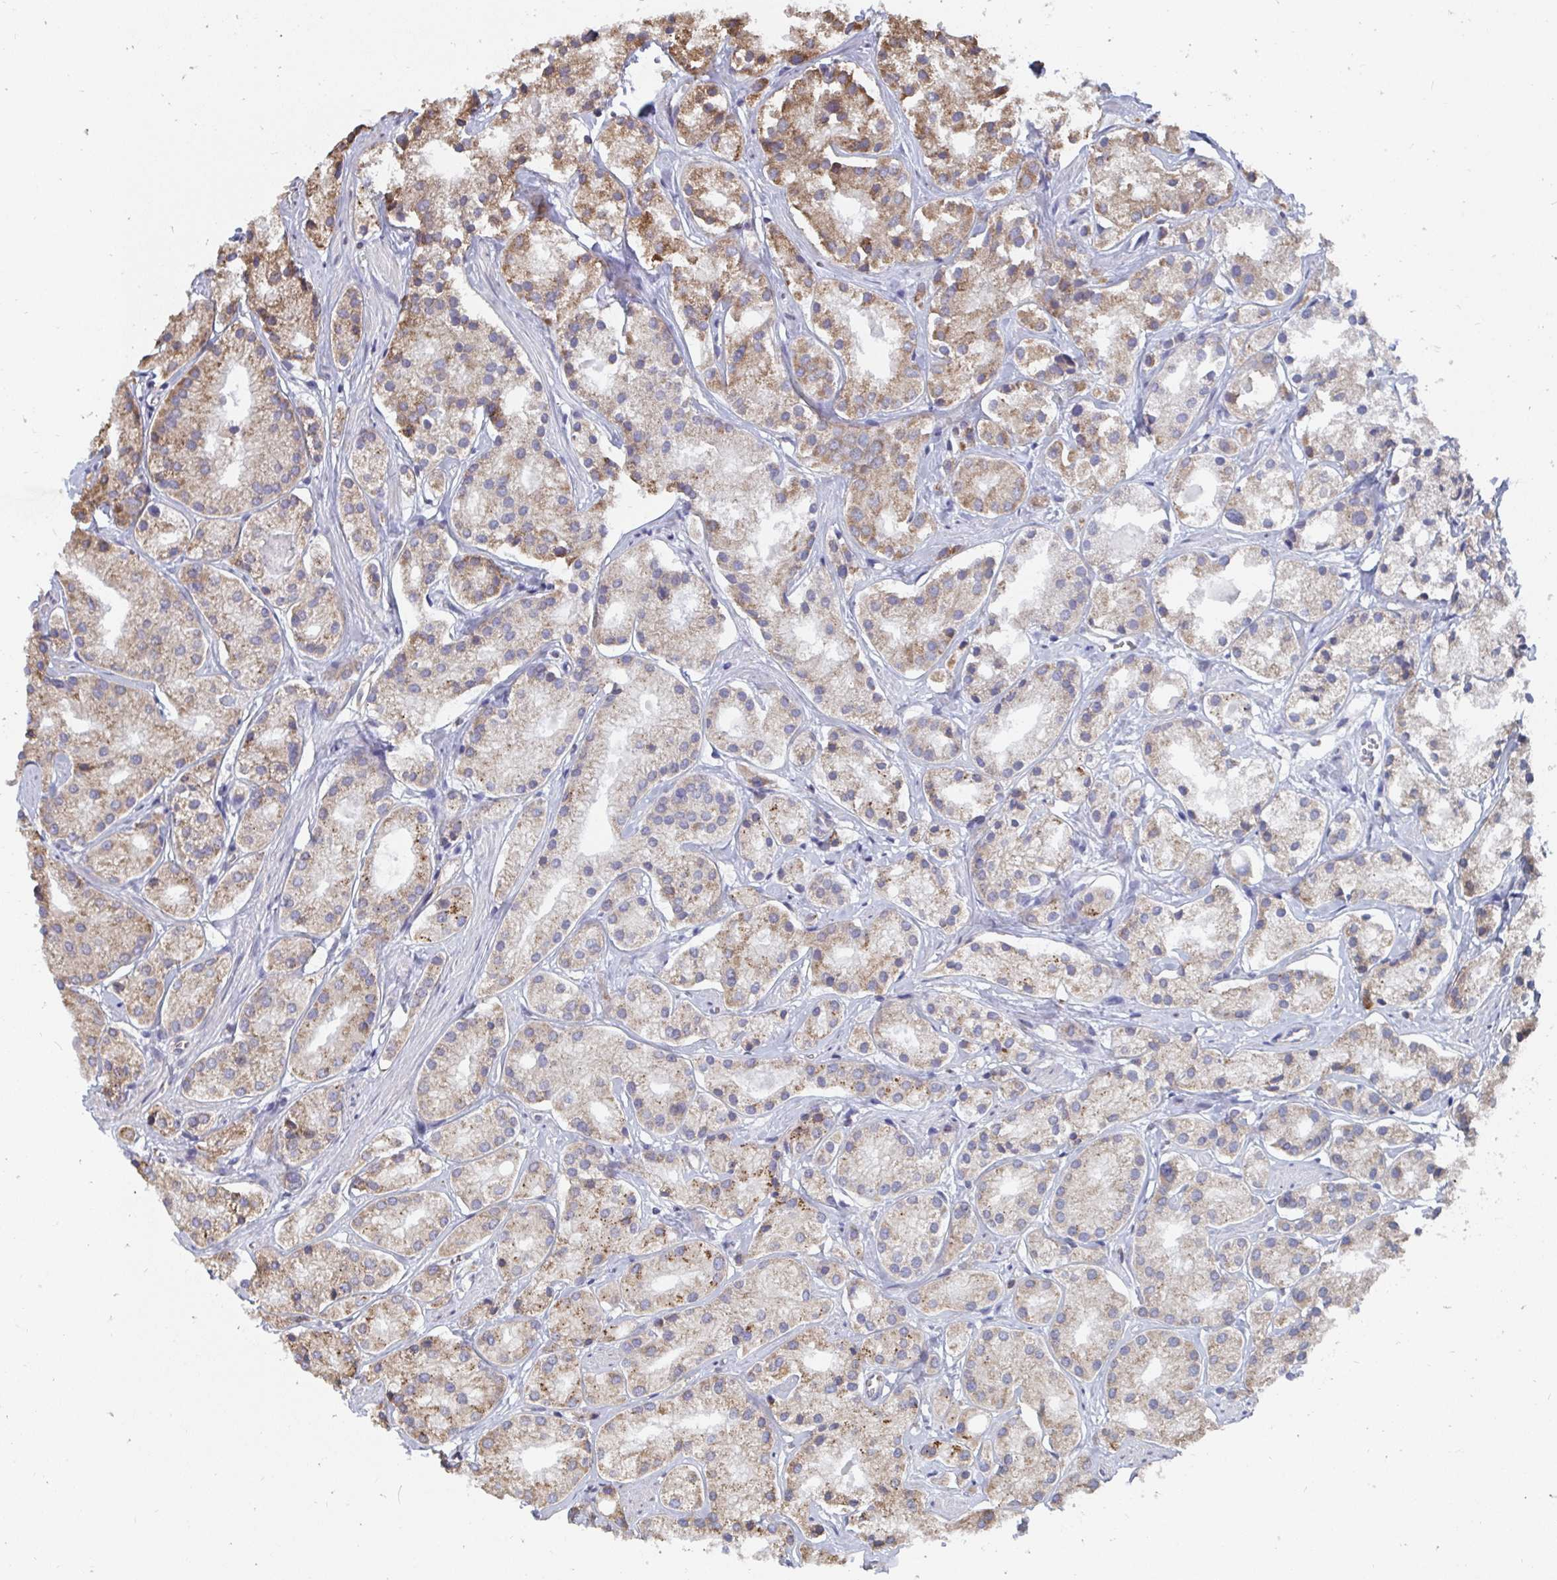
{"staining": {"intensity": "moderate", "quantity": ">75%", "location": "cytoplasmic/membranous"}, "tissue": "prostate cancer", "cell_type": "Tumor cells", "image_type": "cancer", "snomed": [{"axis": "morphology", "description": "Adenocarcinoma, Low grade"}, {"axis": "topography", "description": "Prostate"}], "caption": "The histopathology image demonstrates immunohistochemical staining of prostate cancer. There is moderate cytoplasmic/membranous positivity is appreciated in about >75% of tumor cells.", "gene": "ELAVL1", "patient": {"sex": "male", "age": 69}}